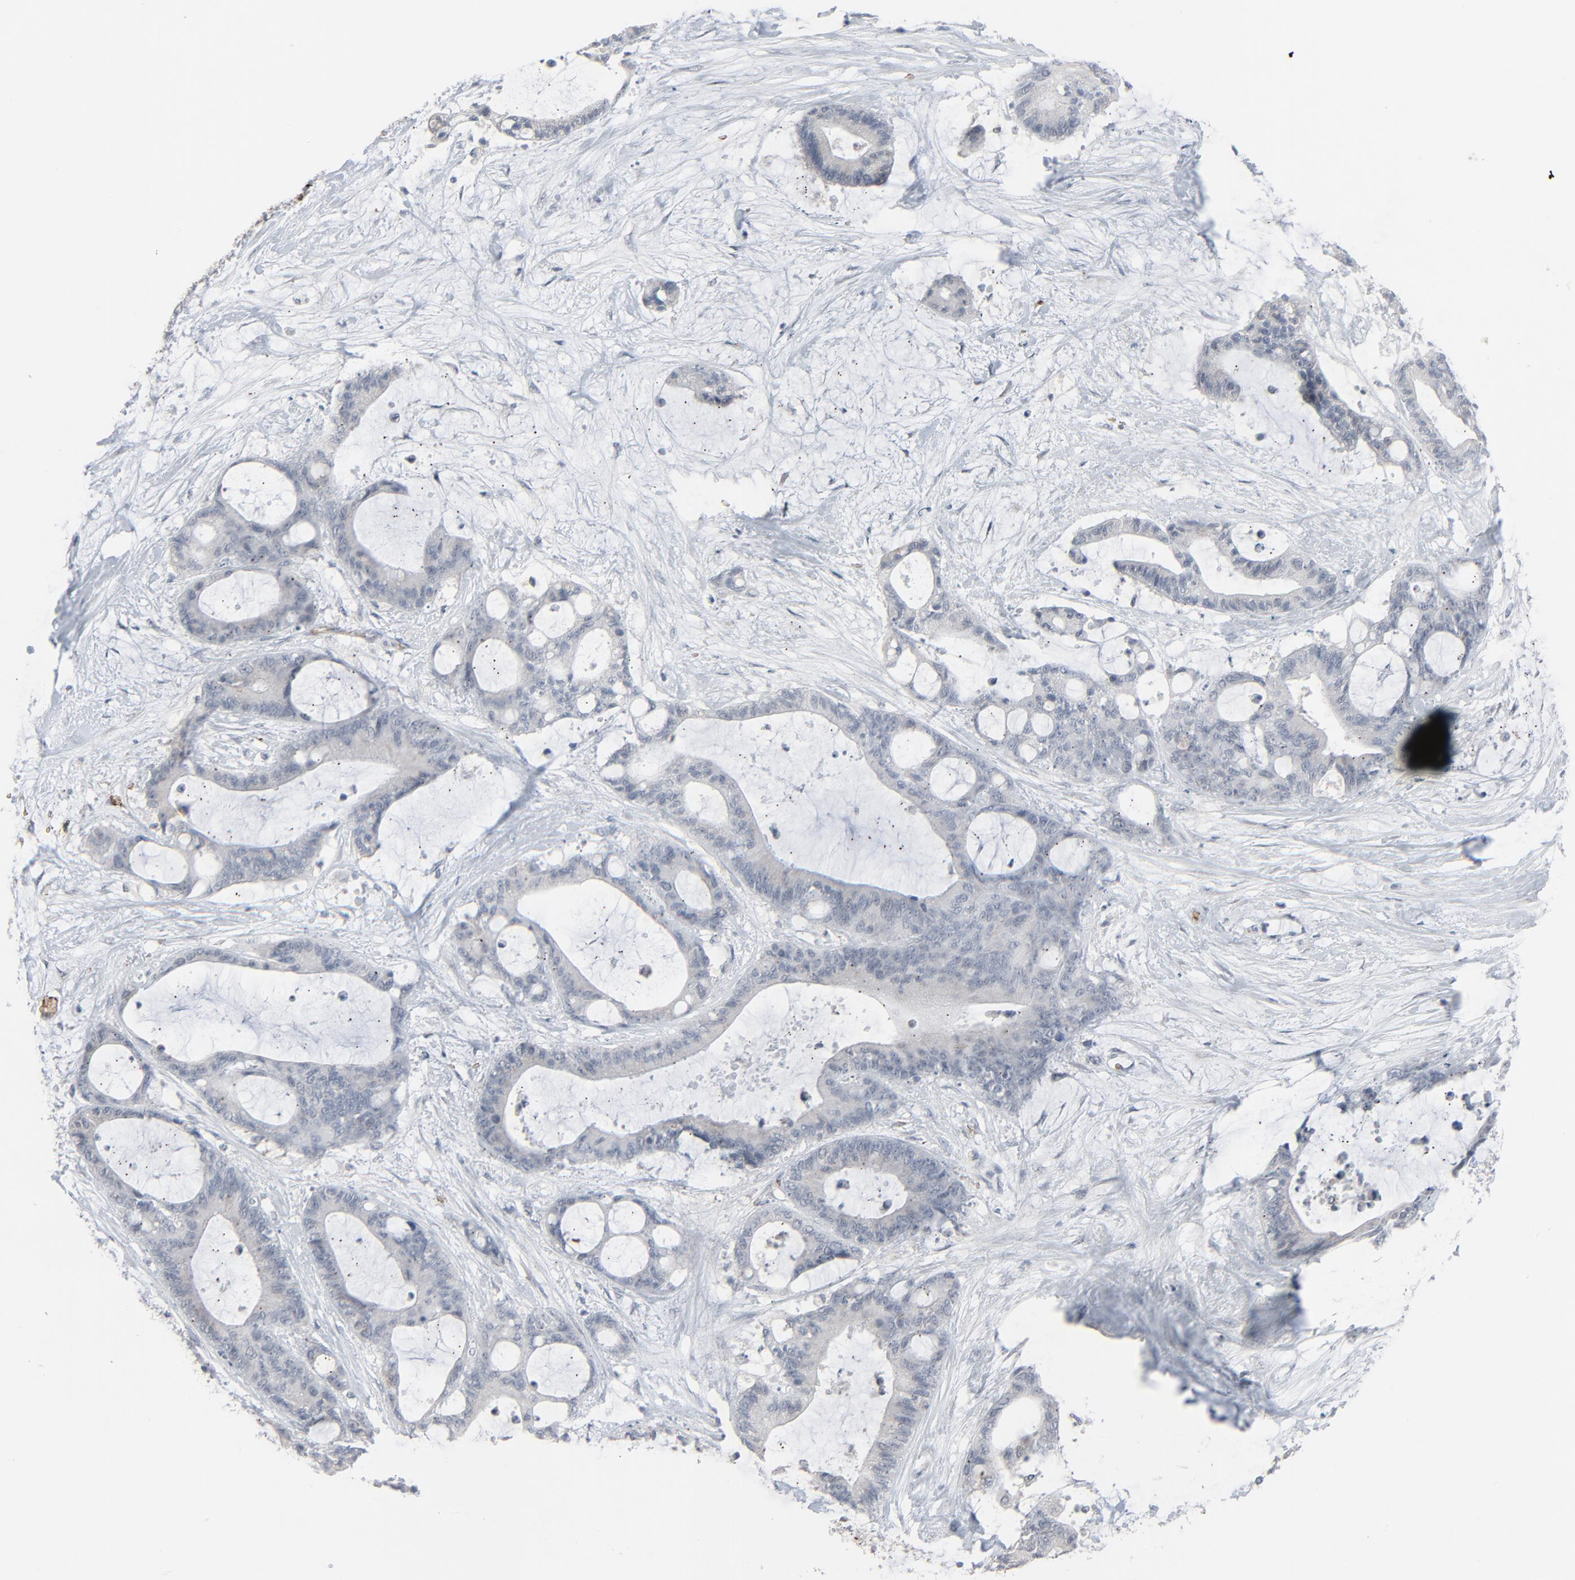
{"staining": {"intensity": "negative", "quantity": "none", "location": "none"}, "tissue": "liver cancer", "cell_type": "Tumor cells", "image_type": "cancer", "snomed": [{"axis": "morphology", "description": "Cholangiocarcinoma"}, {"axis": "topography", "description": "Liver"}], "caption": "The histopathology image displays no significant positivity in tumor cells of liver cancer.", "gene": "SAGE1", "patient": {"sex": "female", "age": 73}}